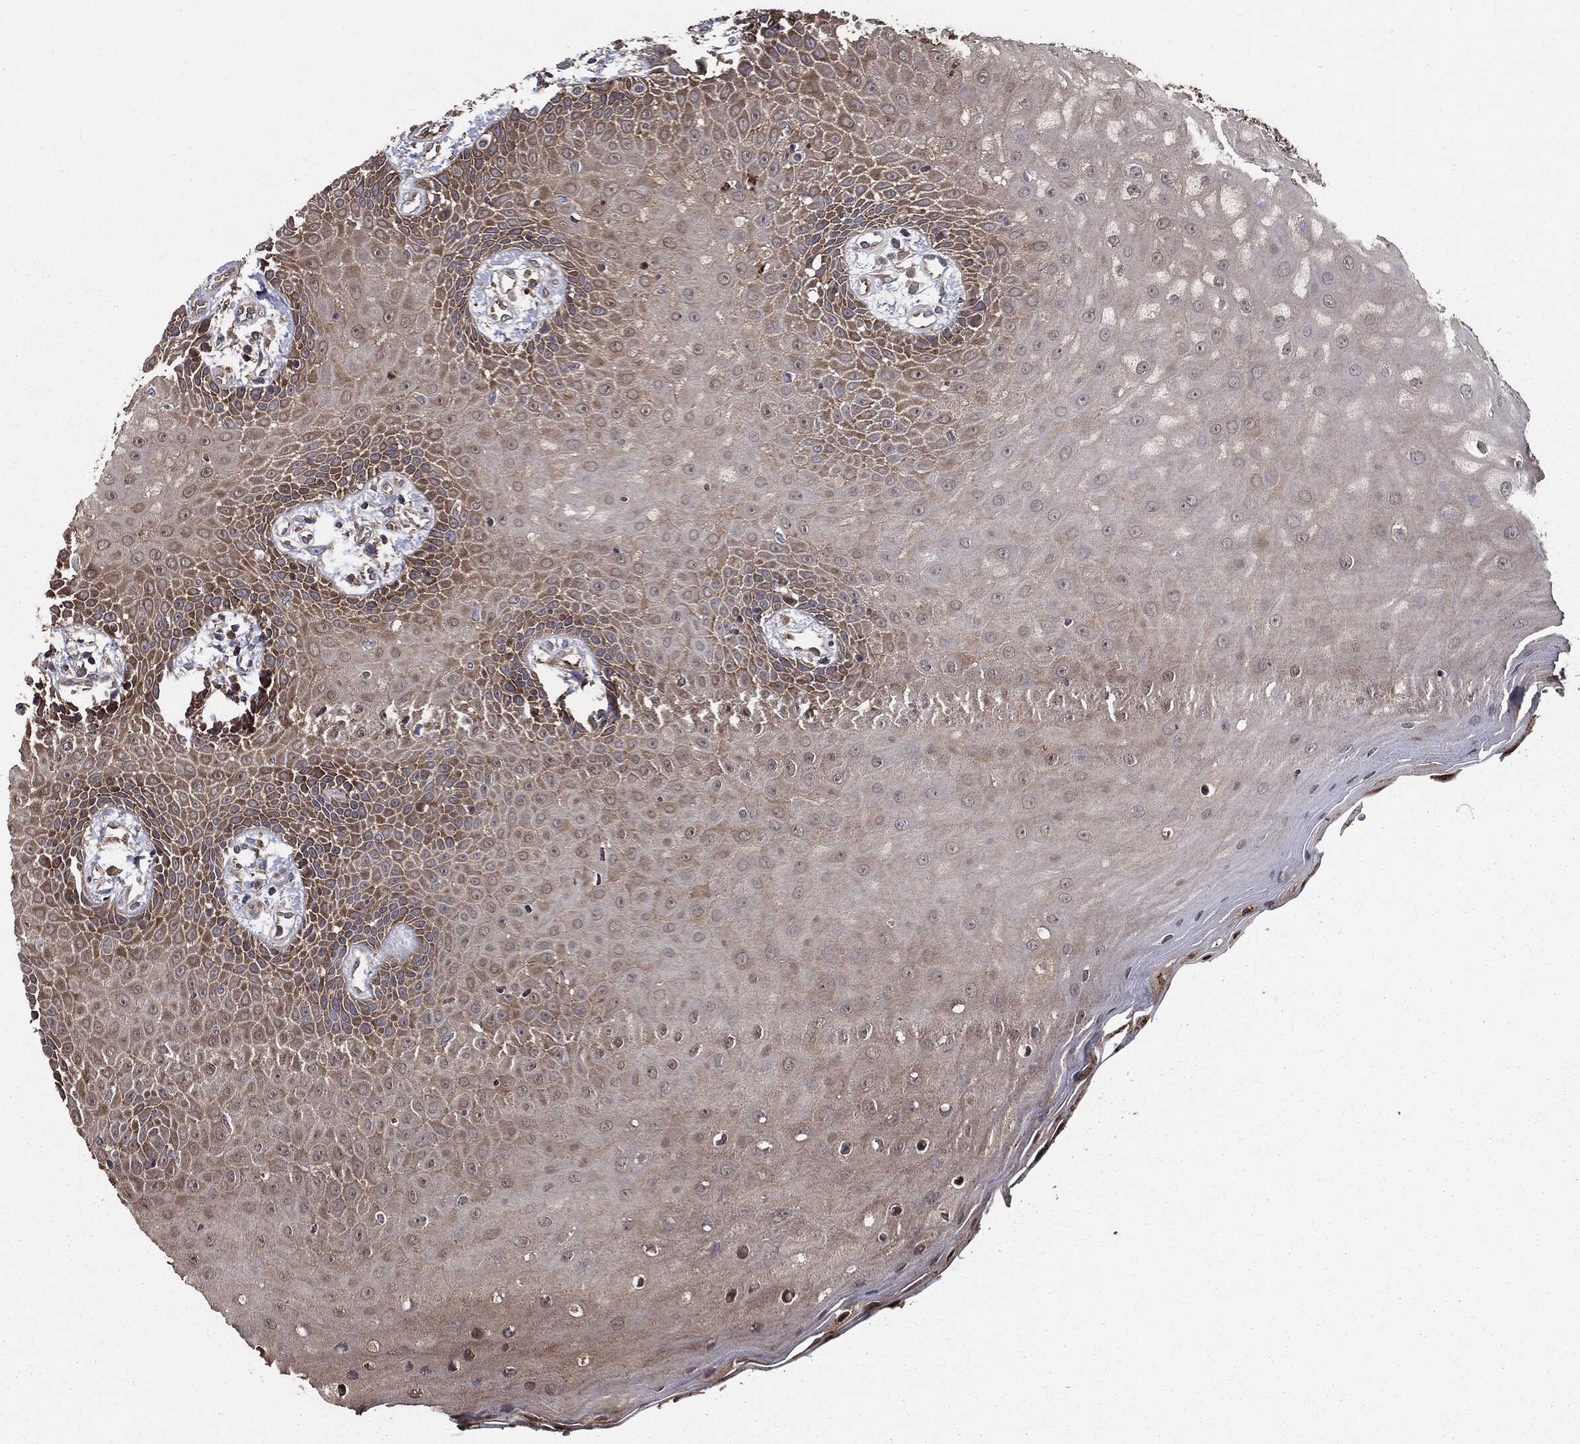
{"staining": {"intensity": "moderate", "quantity": "25%-75%", "location": "cytoplasmic/membranous"}, "tissue": "oral mucosa", "cell_type": "Squamous epithelial cells", "image_type": "normal", "snomed": [{"axis": "morphology", "description": "Normal tissue, NOS"}, {"axis": "morphology", "description": "Squamous cell carcinoma, NOS"}, {"axis": "topography", "description": "Oral tissue"}, {"axis": "topography", "description": "Head-Neck"}], "caption": "DAB (3,3'-diaminobenzidine) immunohistochemical staining of normal oral mucosa exhibits moderate cytoplasmic/membranous protein staining in approximately 25%-75% of squamous epithelial cells.", "gene": "PDCD6IP", "patient": {"sex": "female", "age": 82}}